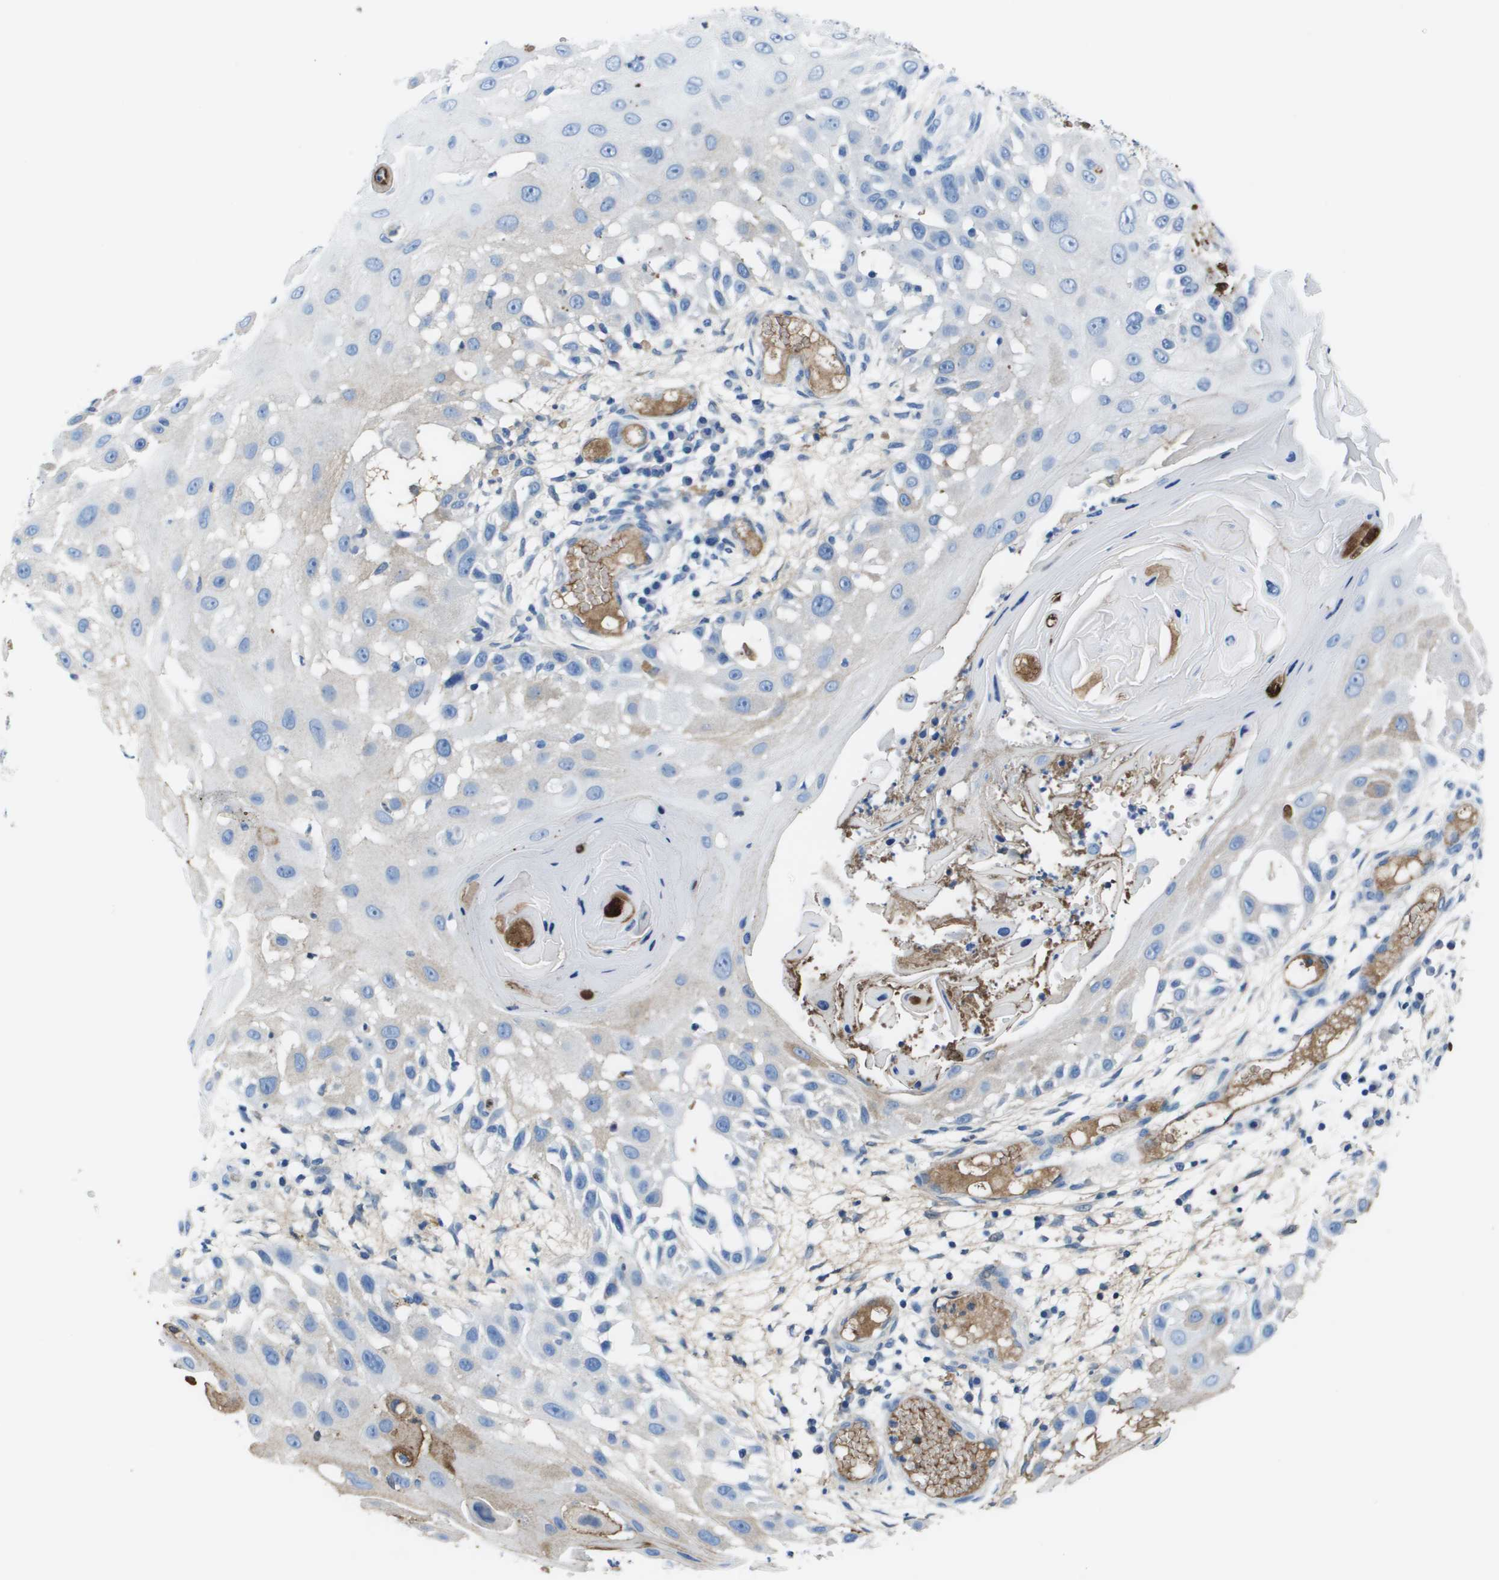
{"staining": {"intensity": "negative", "quantity": "none", "location": "none"}, "tissue": "skin cancer", "cell_type": "Tumor cells", "image_type": "cancer", "snomed": [{"axis": "morphology", "description": "Squamous cell carcinoma, NOS"}, {"axis": "topography", "description": "Skin"}], "caption": "Immunohistochemical staining of human skin cancer (squamous cell carcinoma) exhibits no significant expression in tumor cells. (DAB (3,3'-diaminobenzidine) immunohistochemistry (IHC), high magnification).", "gene": "VTN", "patient": {"sex": "female", "age": 44}}